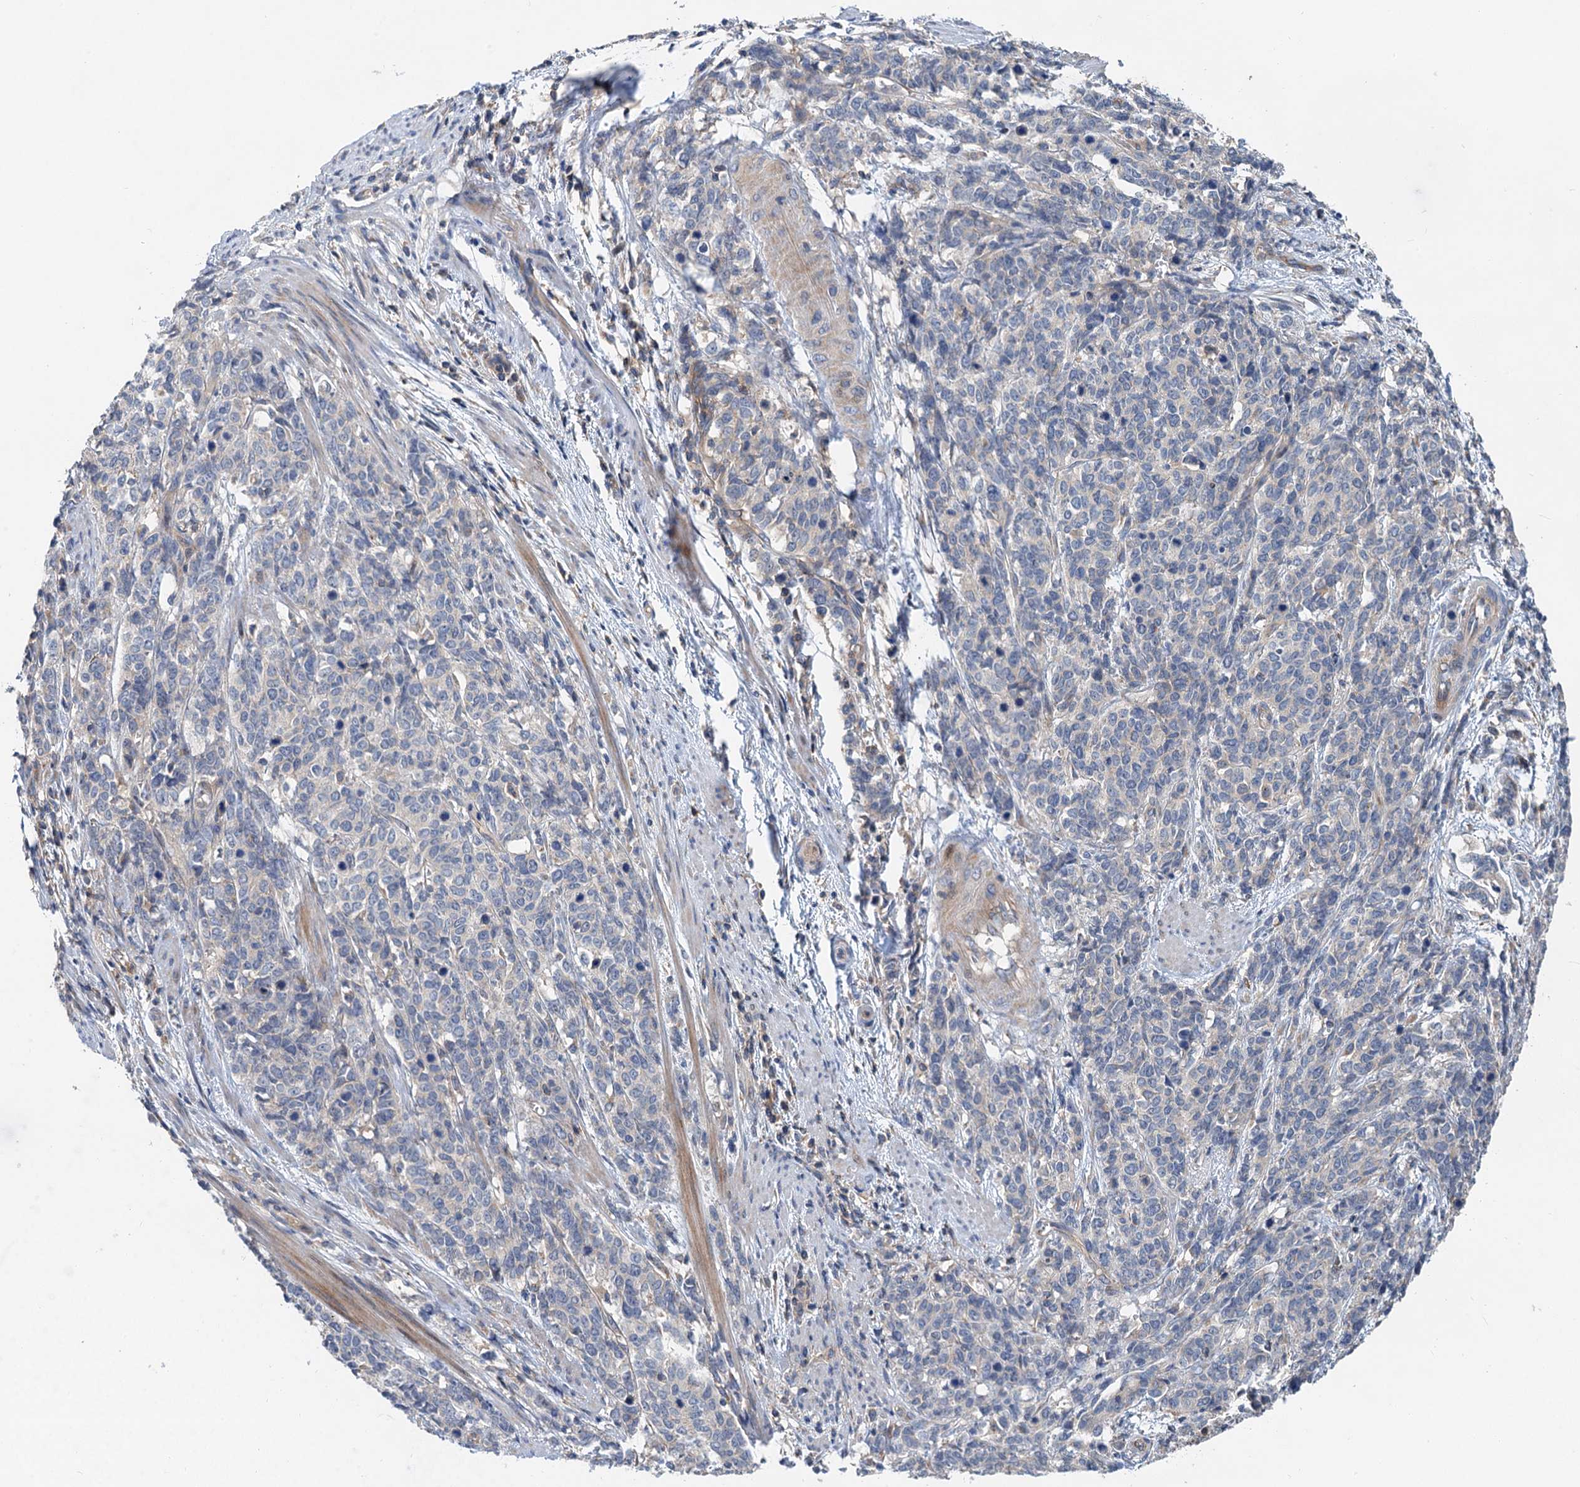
{"staining": {"intensity": "negative", "quantity": "none", "location": "none"}, "tissue": "cervical cancer", "cell_type": "Tumor cells", "image_type": "cancer", "snomed": [{"axis": "morphology", "description": "Squamous cell carcinoma, NOS"}, {"axis": "topography", "description": "Cervix"}], "caption": "Cervical cancer (squamous cell carcinoma) was stained to show a protein in brown. There is no significant positivity in tumor cells.", "gene": "ANKRD26", "patient": {"sex": "female", "age": 60}}